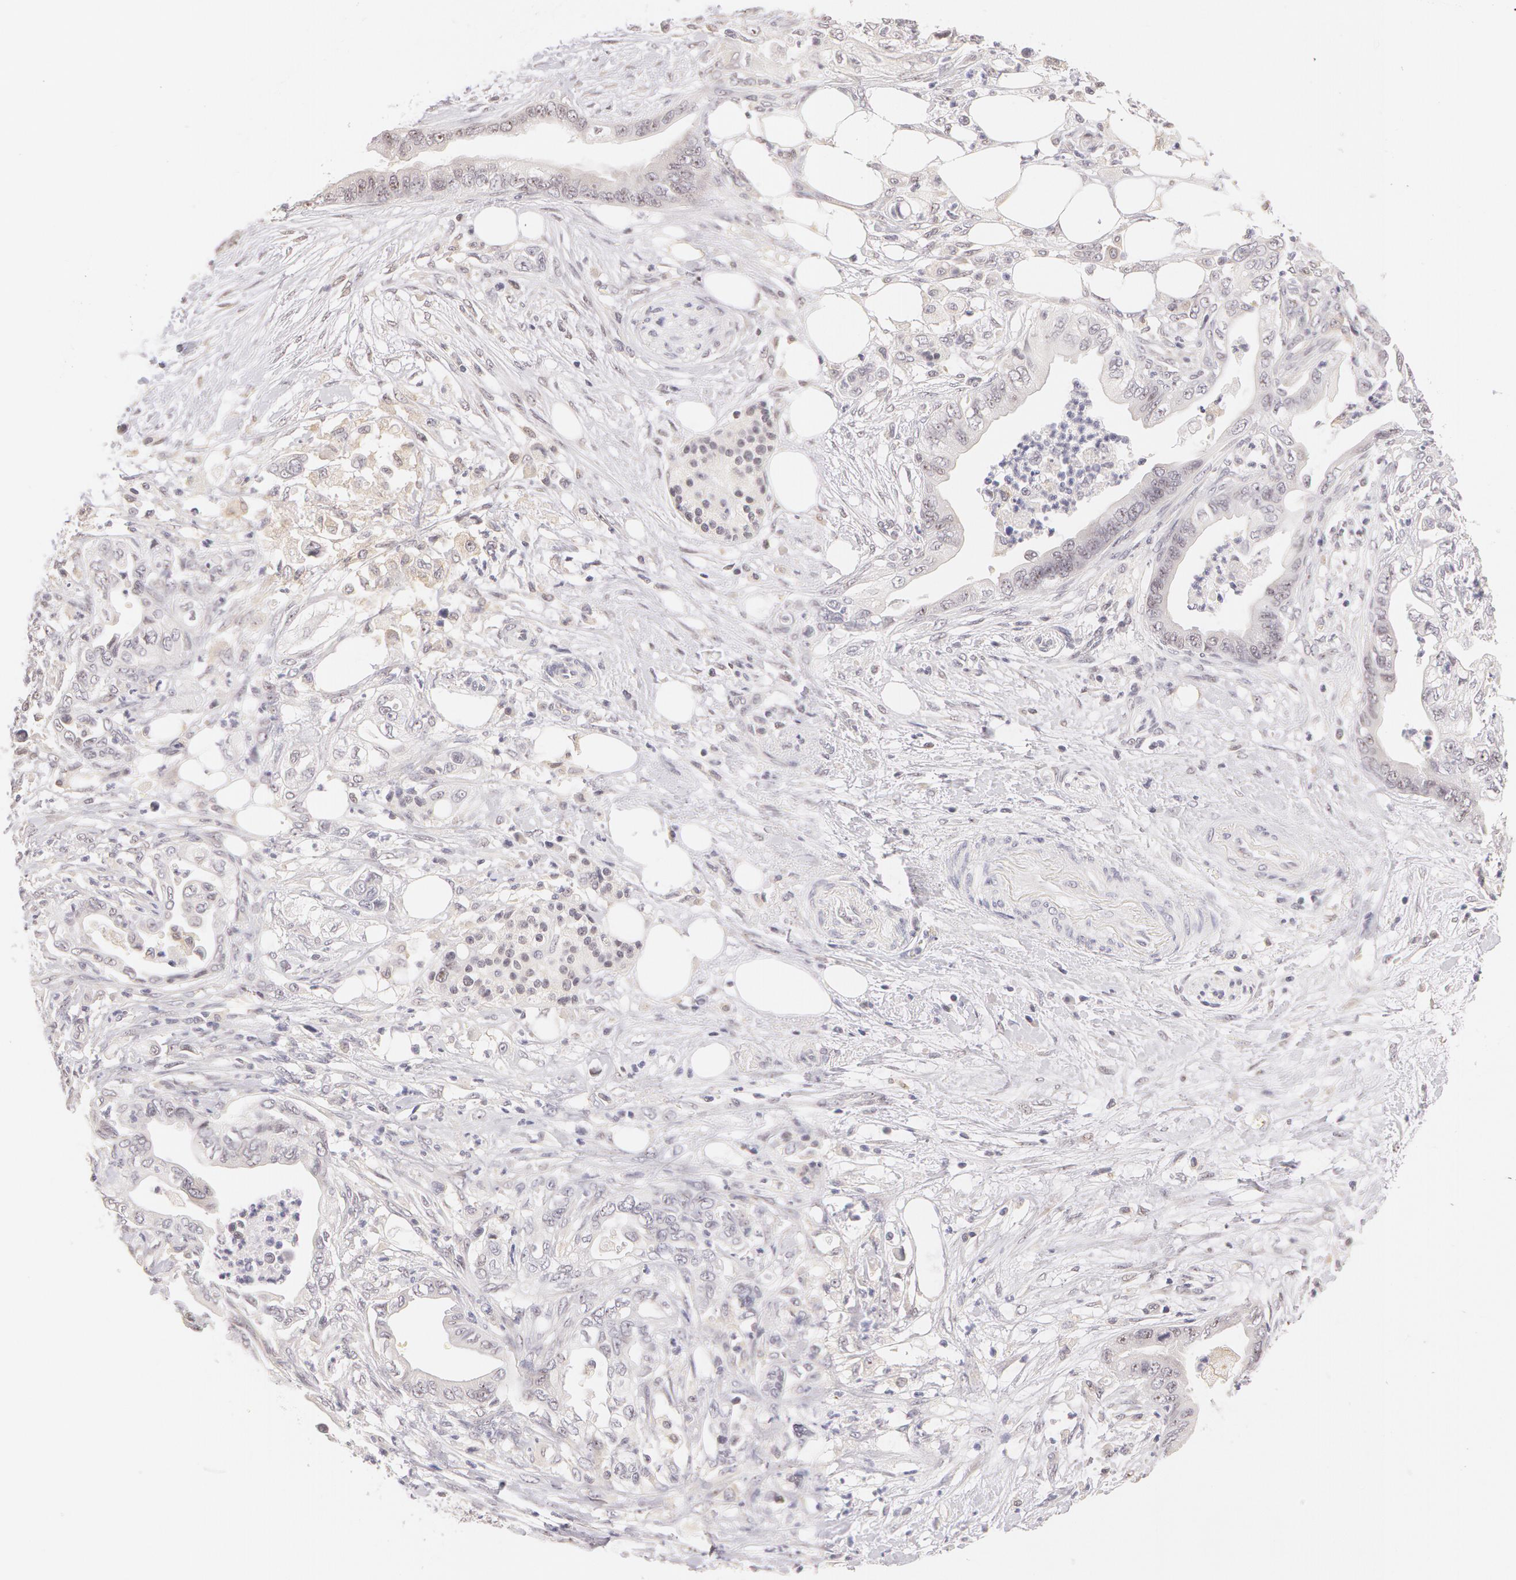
{"staining": {"intensity": "negative", "quantity": "none", "location": "none"}, "tissue": "pancreatic cancer", "cell_type": "Tumor cells", "image_type": "cancer", "snomed": [{"axis": "morphology", "description": "Adenocarcinoma, NOS"}, {"axis": "topography", "description": "Pancreas"}], "caption": "Pancreatic cancer (adenocarcinoma) was stained to show a protein in brown. There is no significant expression in tumor cells. Brightfield microscopy of immunohistochemistry (IHC) stained with DAB (brown) and hematoxylin (blue), captured at high magnification.", "gene": "ZNF597", "patient": {"sex": "female", "age": 66}}